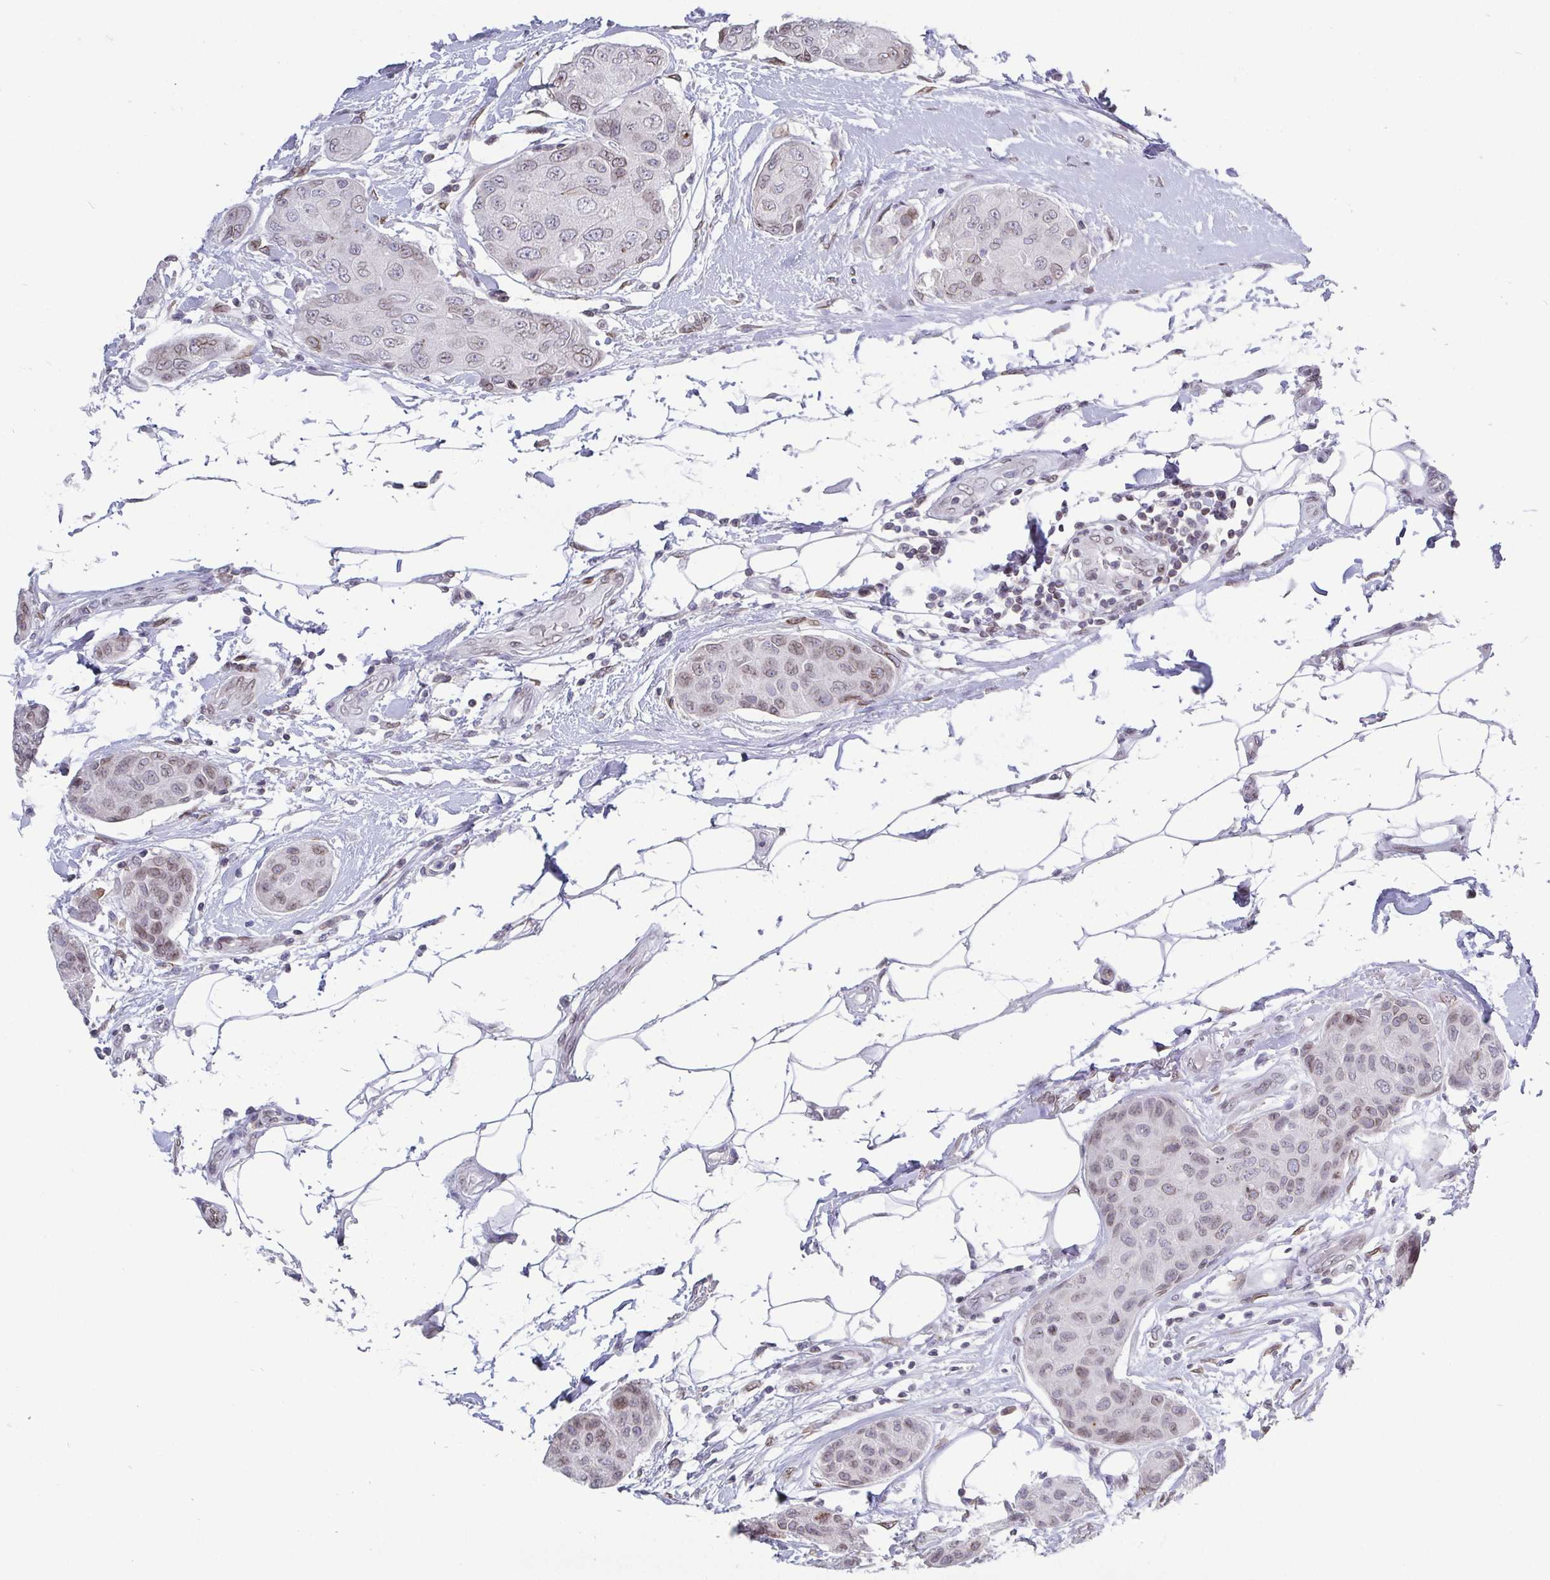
{"staining": {"intensity": "weak", "quantity": "25%-75%", "location": "nuclear"}, "tissue": "breast cancer", "cell_type": "Tumor cells", "image_type": "cancer", "snomed": [{"axis": "morphology", "description": "Duct carcinoma"}, {"axis": "topography", "description": "Breast"}, {"axis": "topography", "description": "Lymph node"}], "caption": "Protein staining by immunohistochemistry (IHC) shows weak nuclear positivity in about 25%-75% of tumor cells in breast cancer (intraductal carcinoma).", "gene": "EMD", "patient": {"sex": "female", "age": 80}}